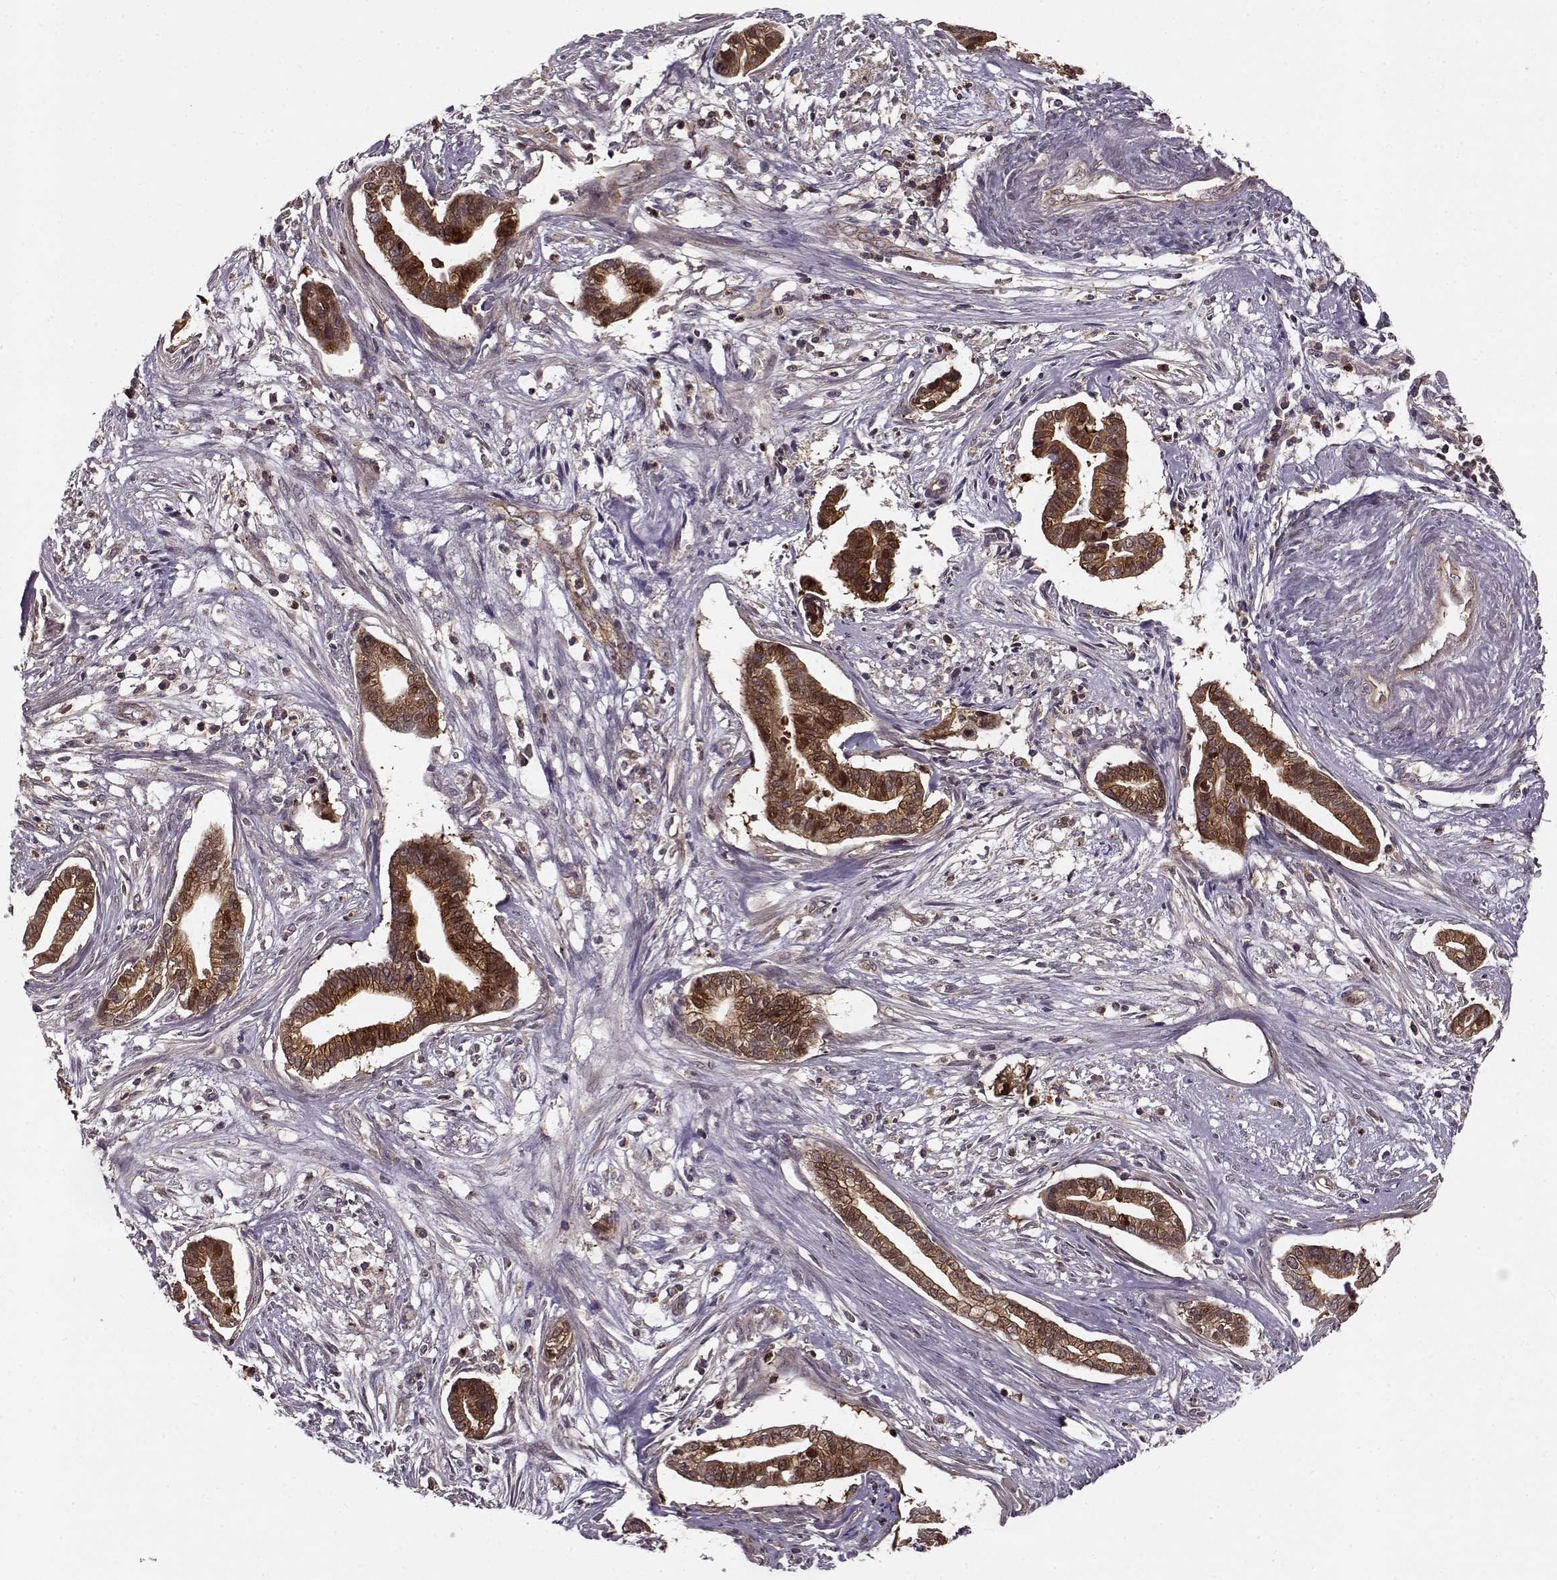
{"staining": {"intensity": "strong", "quantity": ">75%", "location": "cytoplasmic/membranous"}, "tissue": "cervical cancer", "cell_type": "Tumor cells", "image_type": "cancer", "snomed": [{"axis": "morphology", "description": "Adenocarcinoma, NOS"}, {"axis": "topography", "description": "Cervix"}], "caption": "Protein expression analysis of human cervical cancer reveals strong cytoplasmic/membranous staining in approximately >75% of tumor cells.", "gene": "IFRD2", "patient": {"sex": "female", "age": 62}}